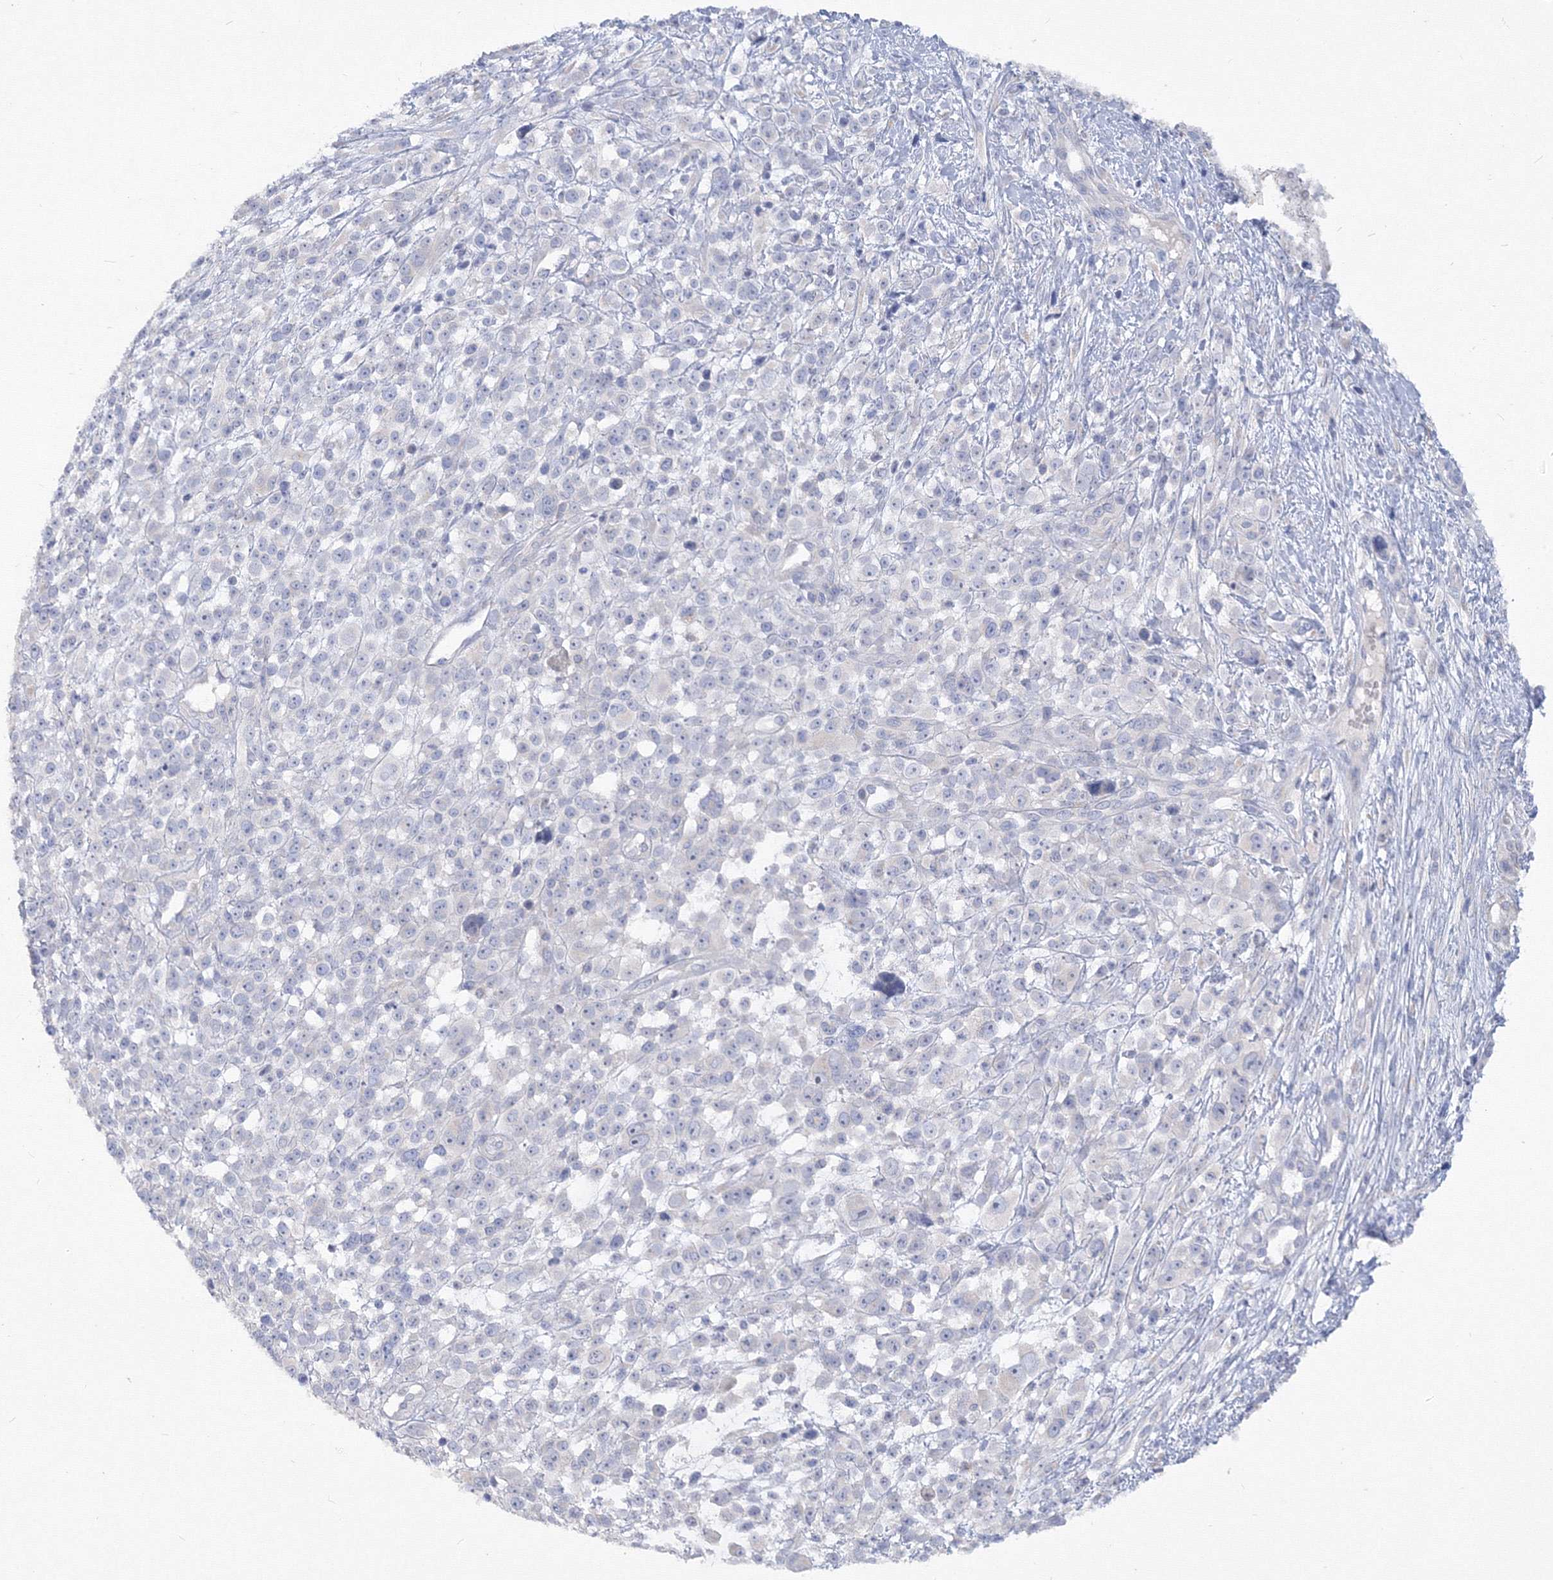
{"staining": {"intensity": "negative", "quantity": "none", "location": "none"}, "tissue": "melanoma", "cell_type": "Tumor cells", "image_type": "cancer", "snomed": [{"axis": "morphology", "description": "Malignant melanoma, NOS"}, {"axis": "topography", "description": "Skin"}], "caption": "High power microscopy micrograph of an IHC photomicrograph of malignant melanoma, revealing no significant staining in tumor cells.", "gene": "FBXL8", "patient": {"sex": "female", "age": 55}}